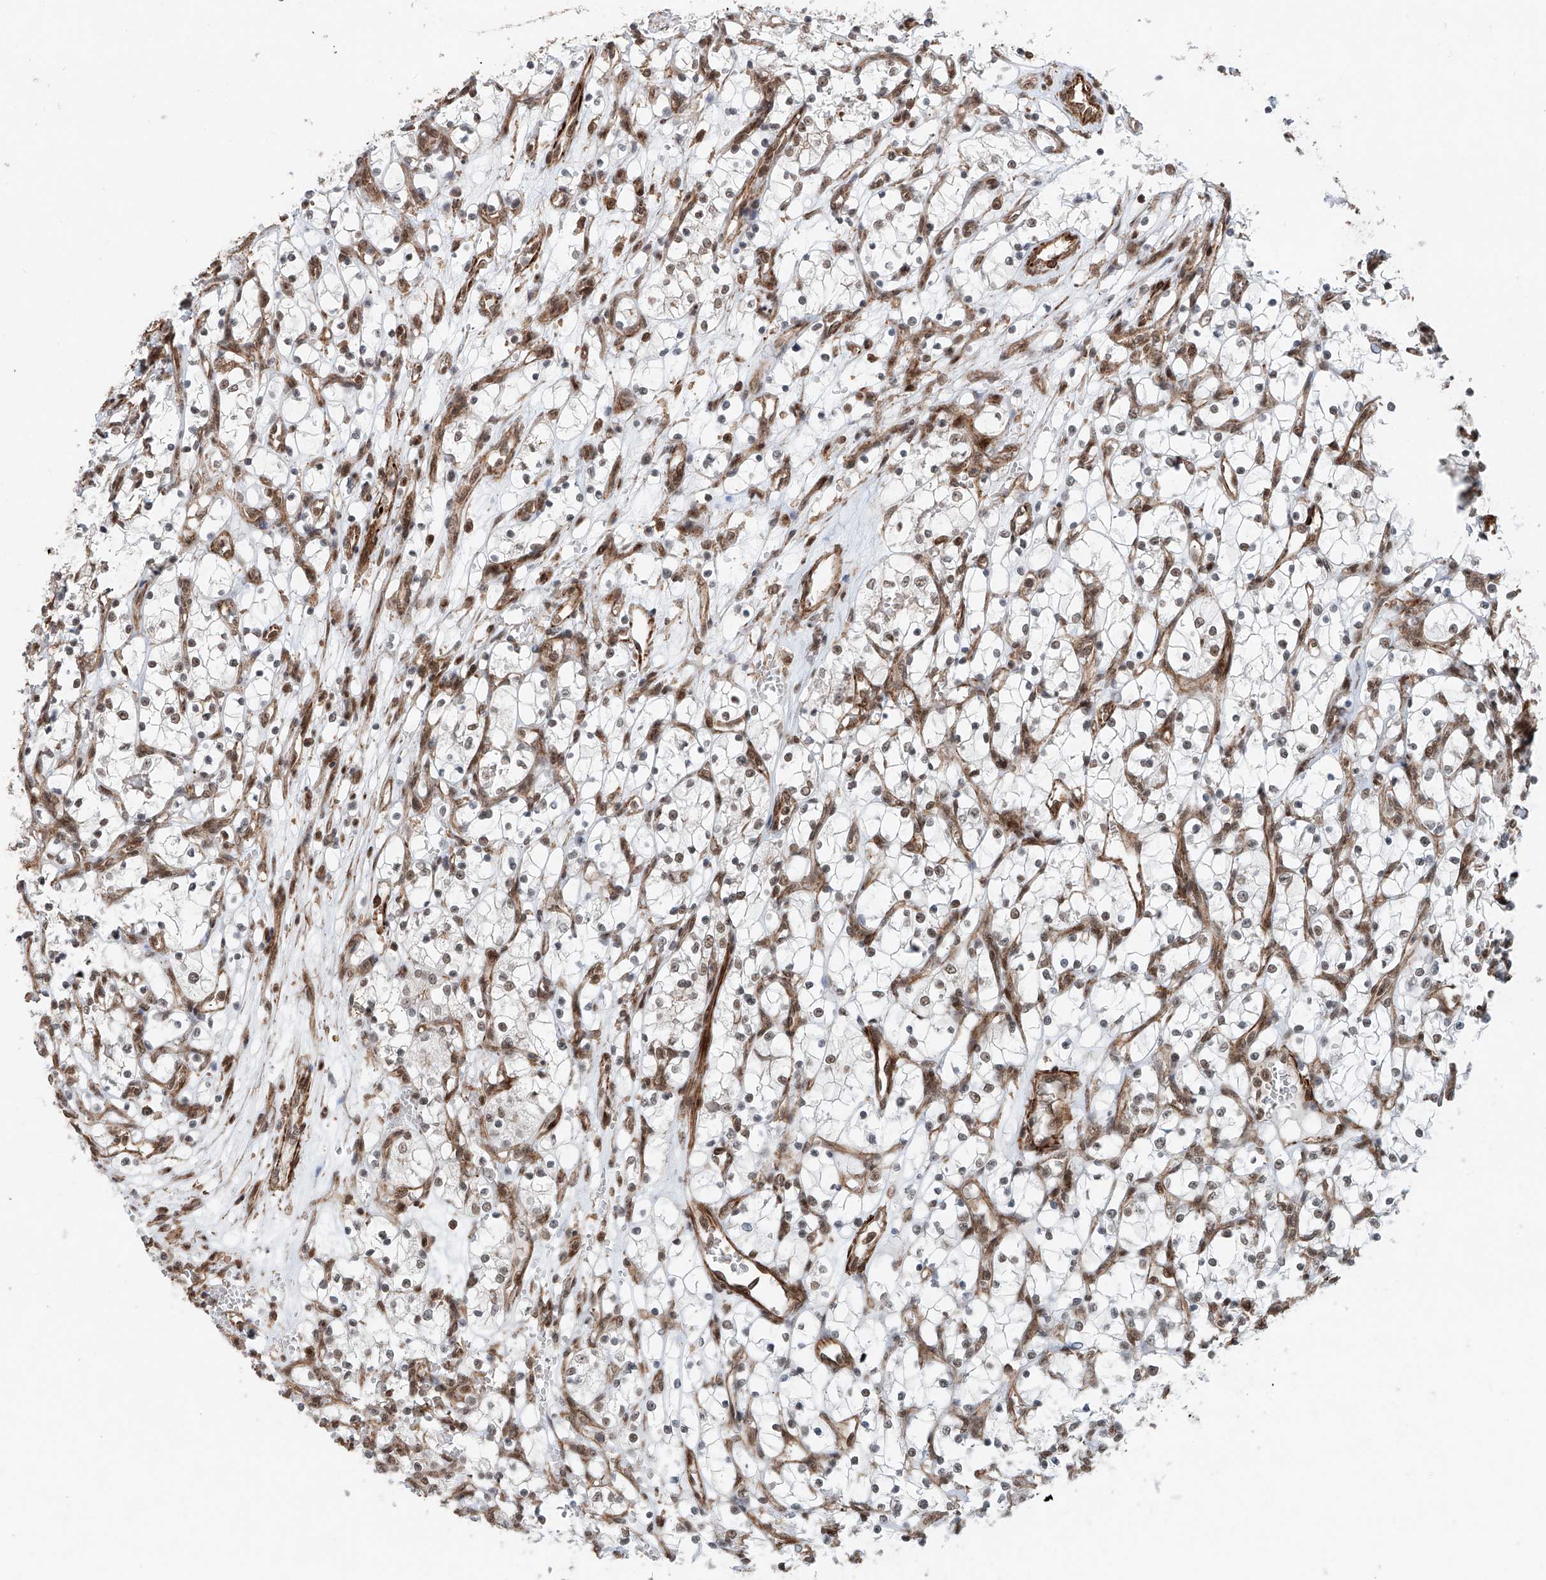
{"staining": {"intensity": "negative", "quantity": "none", "location": "none"}, "tissue": "renal cancer", "cell_type": "Tumor cells", "image_type": "cancer", "snomed": [{"axis": "morphology", "description": "Adenocarcinoma, NOS"}, {"axis": "topography", "description": "Kidney"}], "caption": "Immunohistochemistry (IHC) of renal cancer displays no positivity in tumor cells.", "gene": "SDE2", "patient": {"sex": "female", "age": 69}}